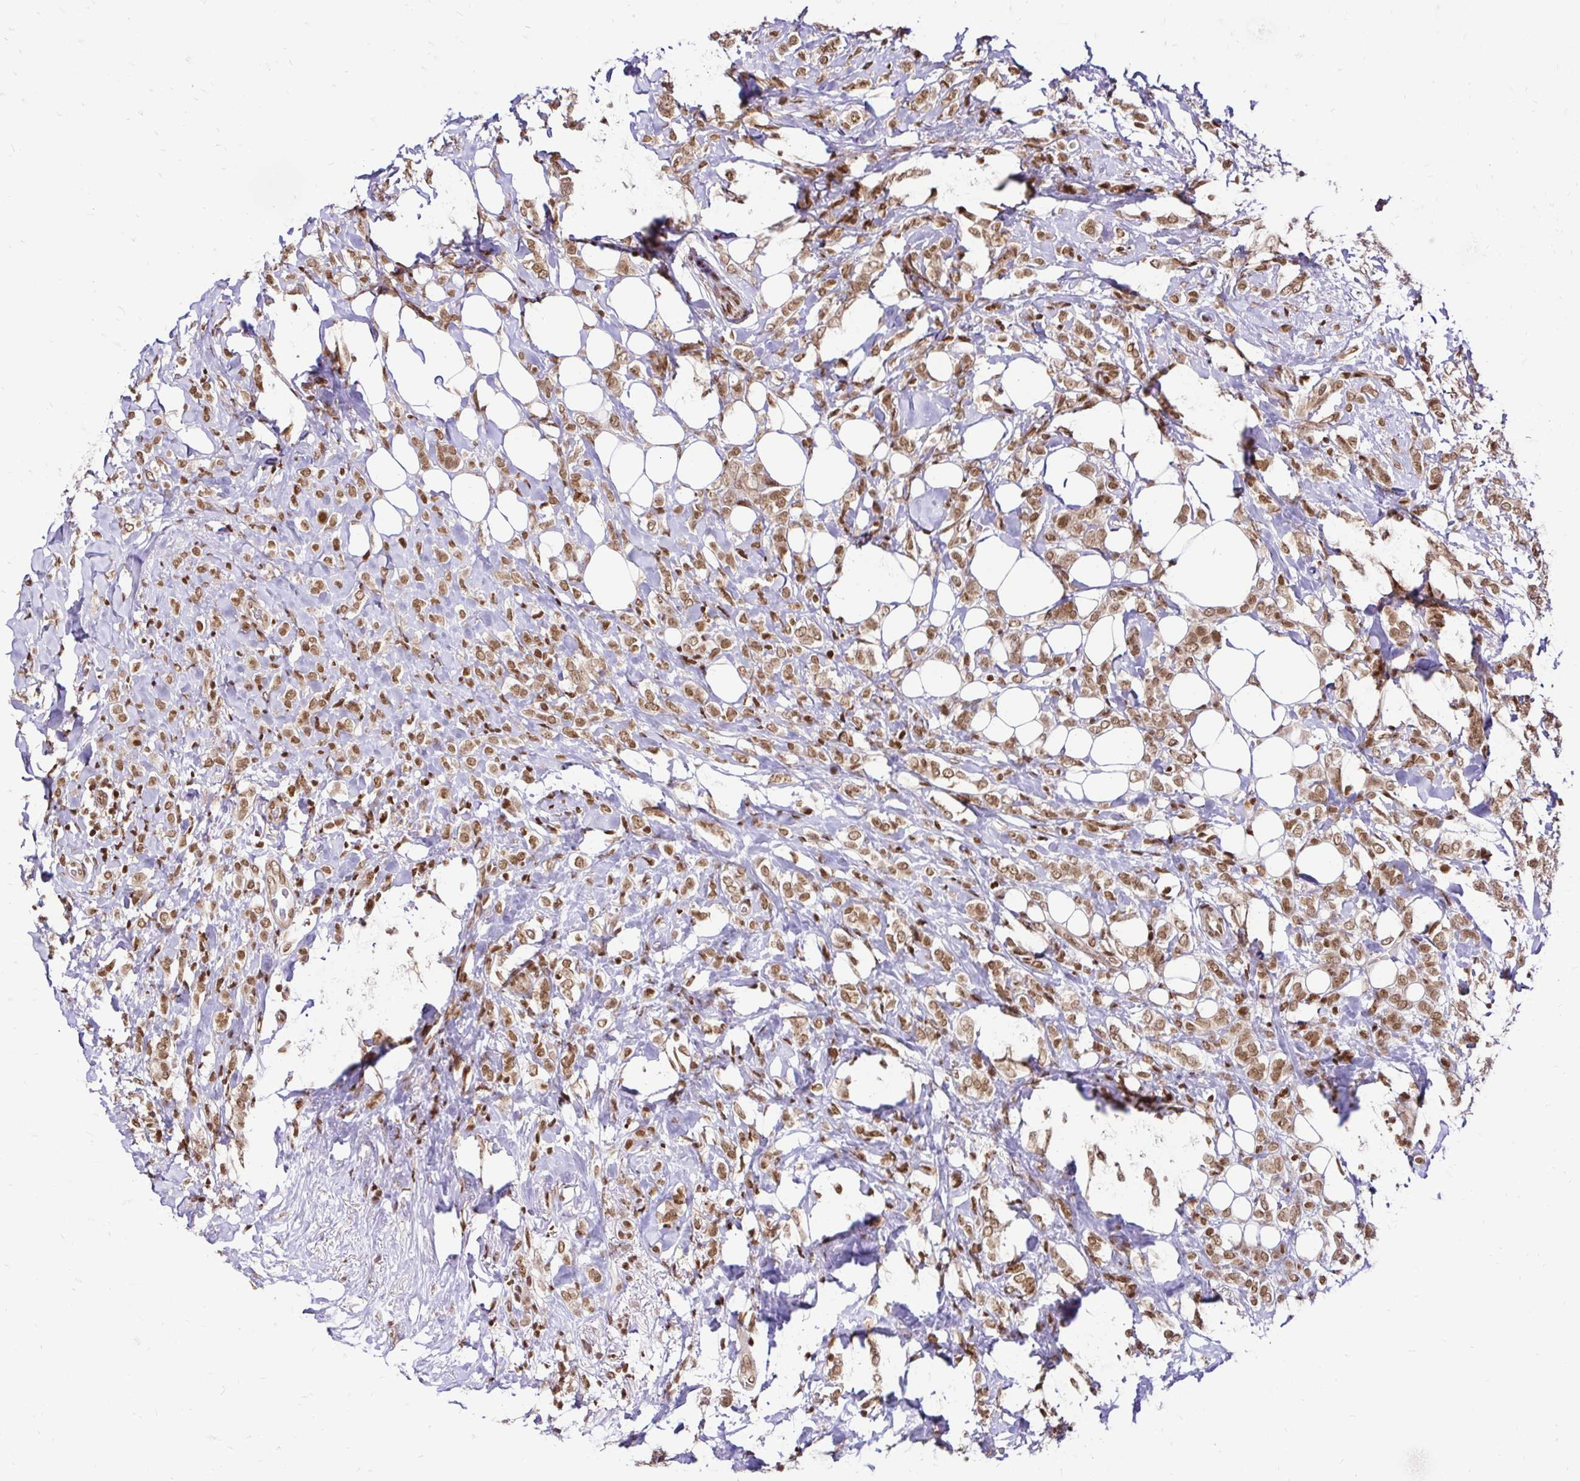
{"staining": {"intensity": "moderate", "quantity": ">75%", "location": "nuclear"}, "tissue": "breast cancer", "cell_type": "Tumor cells", "image_type": "cancer", "snomed": [{"axis": "morphology", "description": "Lobular carcinoma"}, {"axis": "topography", "description": "Breast"}], "caption": "Breast cancer (lobular carcinoma) was stained to show a protein in brown. There is medium levels of moderate nuclear positivity in about >75% of tumor cells.", "gene": "GLYR1", "patient": {"sex": "female", "age": 49}}